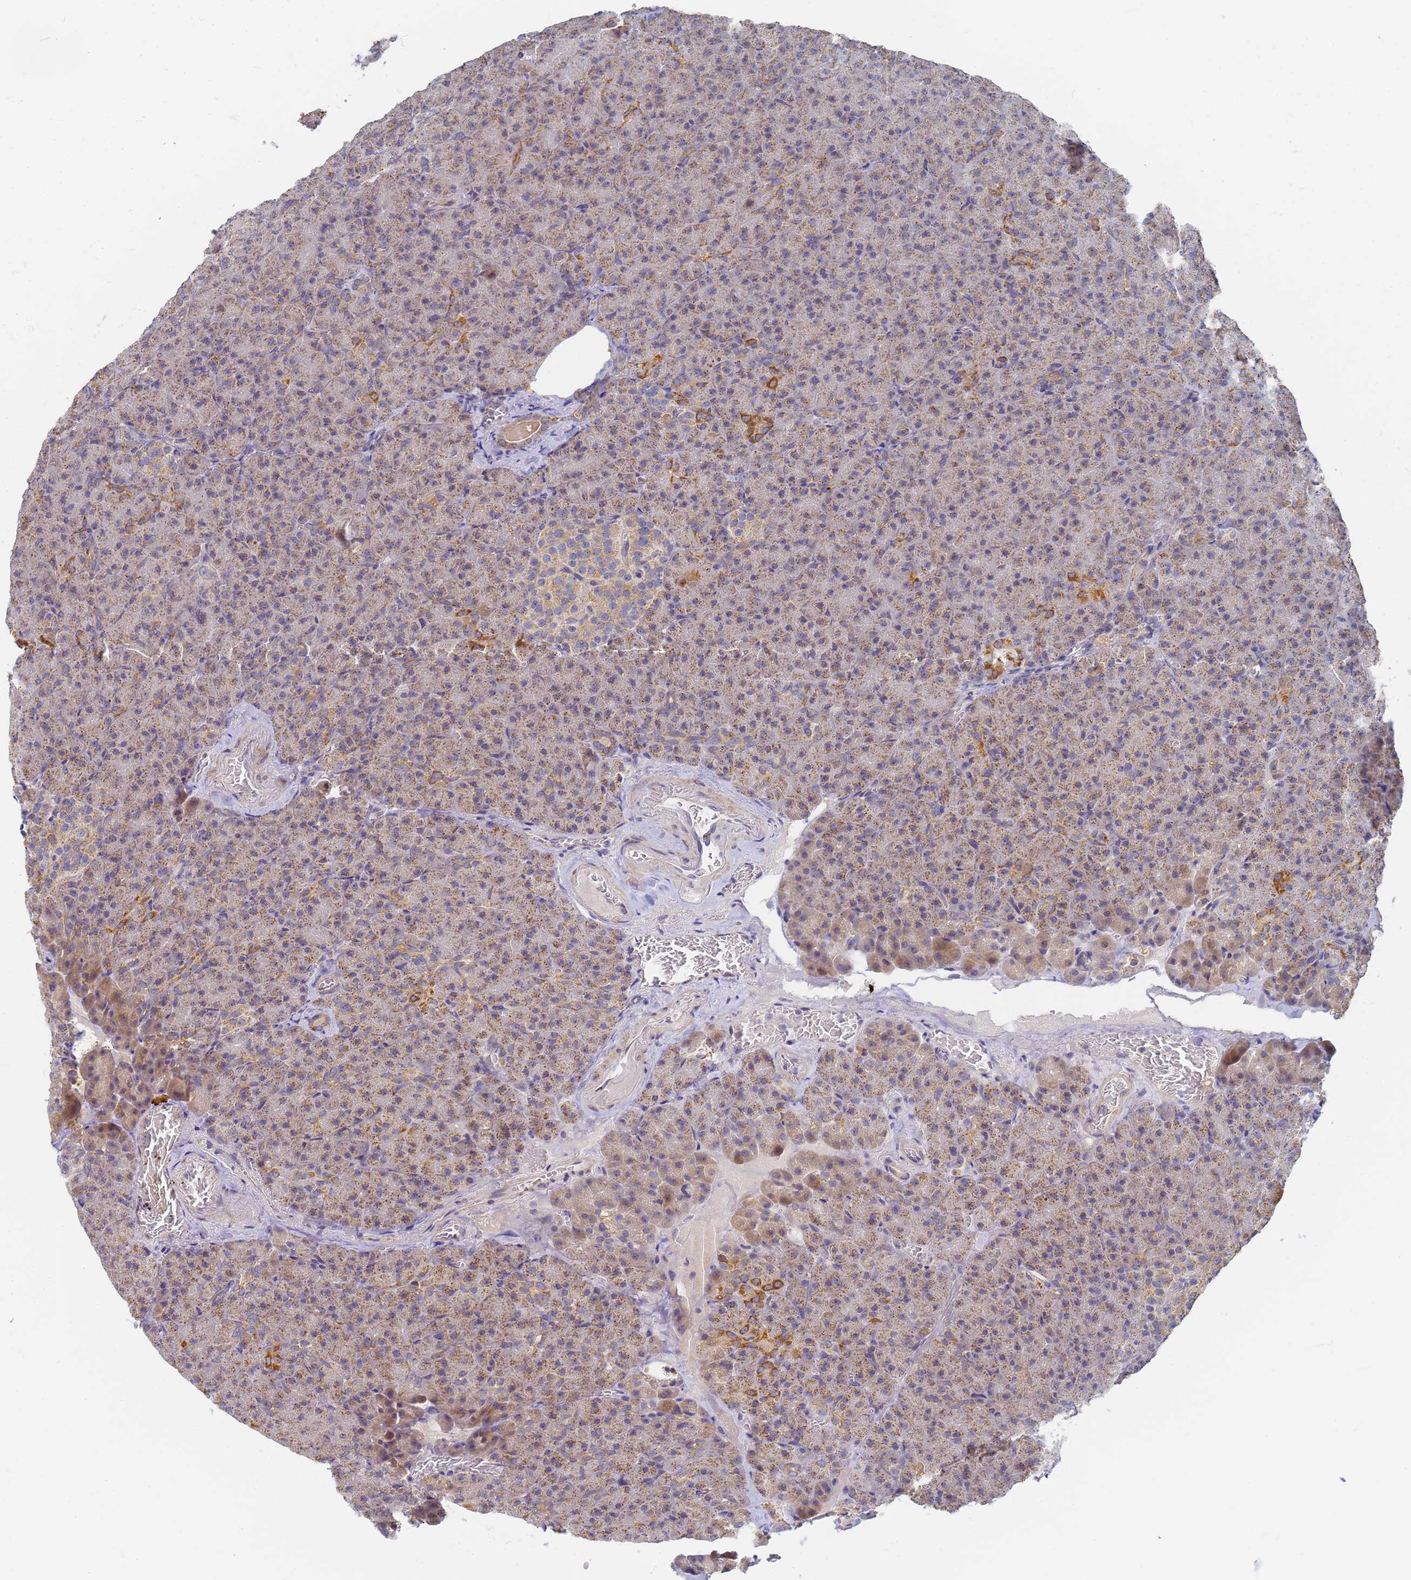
{"staining": {"intensity": "moderate", "quantity": ">75%", "location": "cytoplasmic/membranous"}, "tissue": "pancreas", "cell_type": "Exocrine glandular cells", "image_type": "normal", "snomed": [{"axis": "morphology", "description": "Normal tissue, NOS"}, {"axis": "topography", "description": "Pancreas"}], "caption": "Moderate cytoplasmic/membranous staining is appreciated in about >75% of exocrine glandular cells in benign pancreas. (Brightfield microscopy of DAB IHC at high magnification).", "gene": "UTP23", "patient": {"sex": "female", "age": 74}}